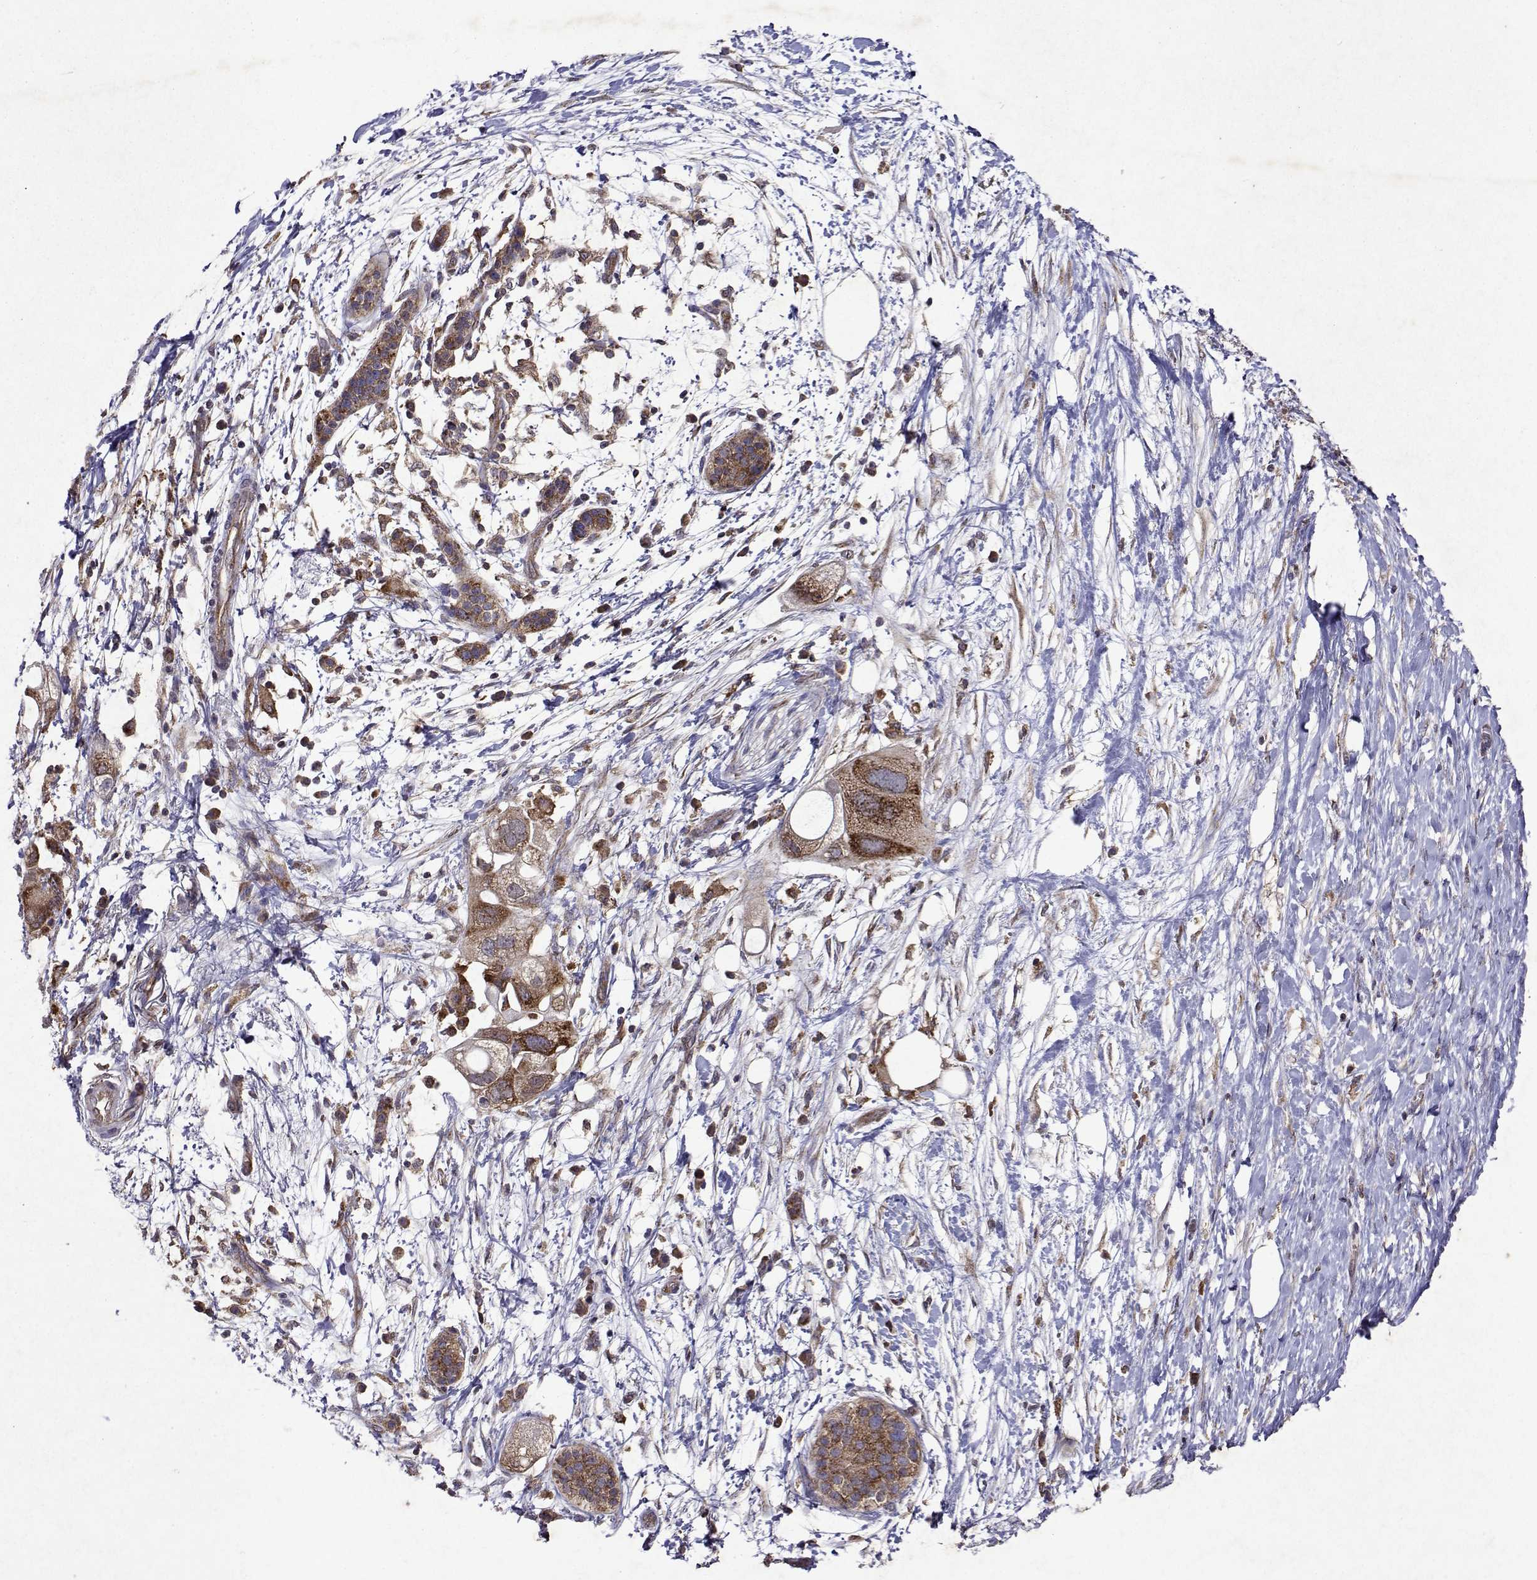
{"staining": {"intensity": "moderate", "quantity": ">75%", "location": "cytoplasmic/membranous"}, "tissue": "pancreatic cancer", "cell_type": "Tumor cells", "image_type": "cancer", "snomed": [{"axis": "morphology", "description": "Adenocarcinoma, NOS"}, {"axis": "topography", "description": "Pancreas"}], "caption": "A high-resolution photomicrograph shows IHC staining of pancreatic cancer, which reveals moderate cytoplasmic/membranous positivity in about >75% of tumor cells. (Brightfield microscopy of DAB IHC at high magnification).", "gene": "TARBP2", "patient": {"sex": "female", "age": 72}}